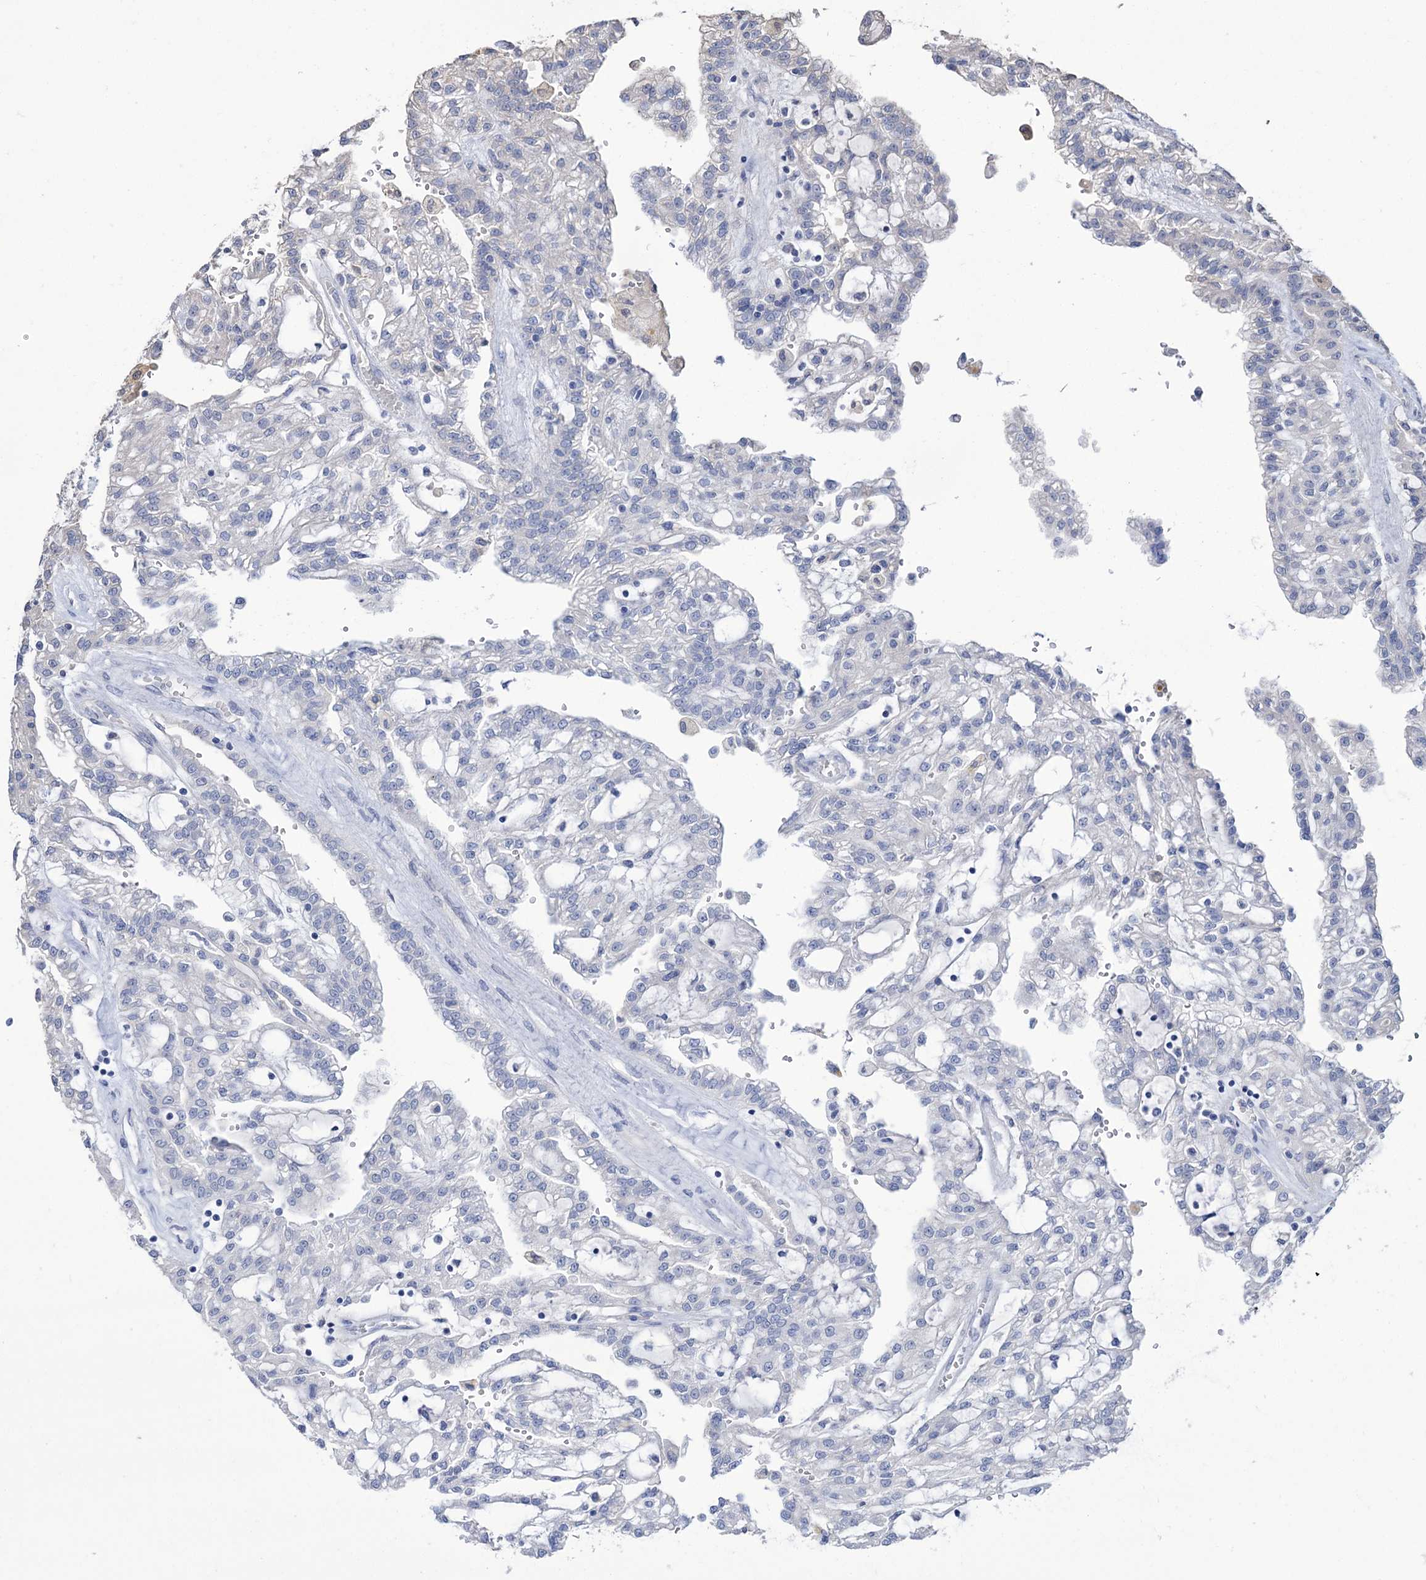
{"staining": {"intensity": "negative", "quantity": "none", "location": "none"}, "tissue": "renal cancer", "cell_type": "Tumor cells", "image_type": "cancer", "snomed": [{"axis": "morphology", "description": "Adenocarcinoma, NOS"}, {"axis": "topography", "description": "Kidney"}], "caption": "IHC photomicrograph of renal adenocarcinoma stained for a protein (brown), which reveals no staining in tumor cells. (Brightfield microscopy of DAB (3,3'-diaminobenzidine) immunohistochemistry at high magnification).", "gene": "EPB41L5", "patient": {"sex": "male", "age": 63}}